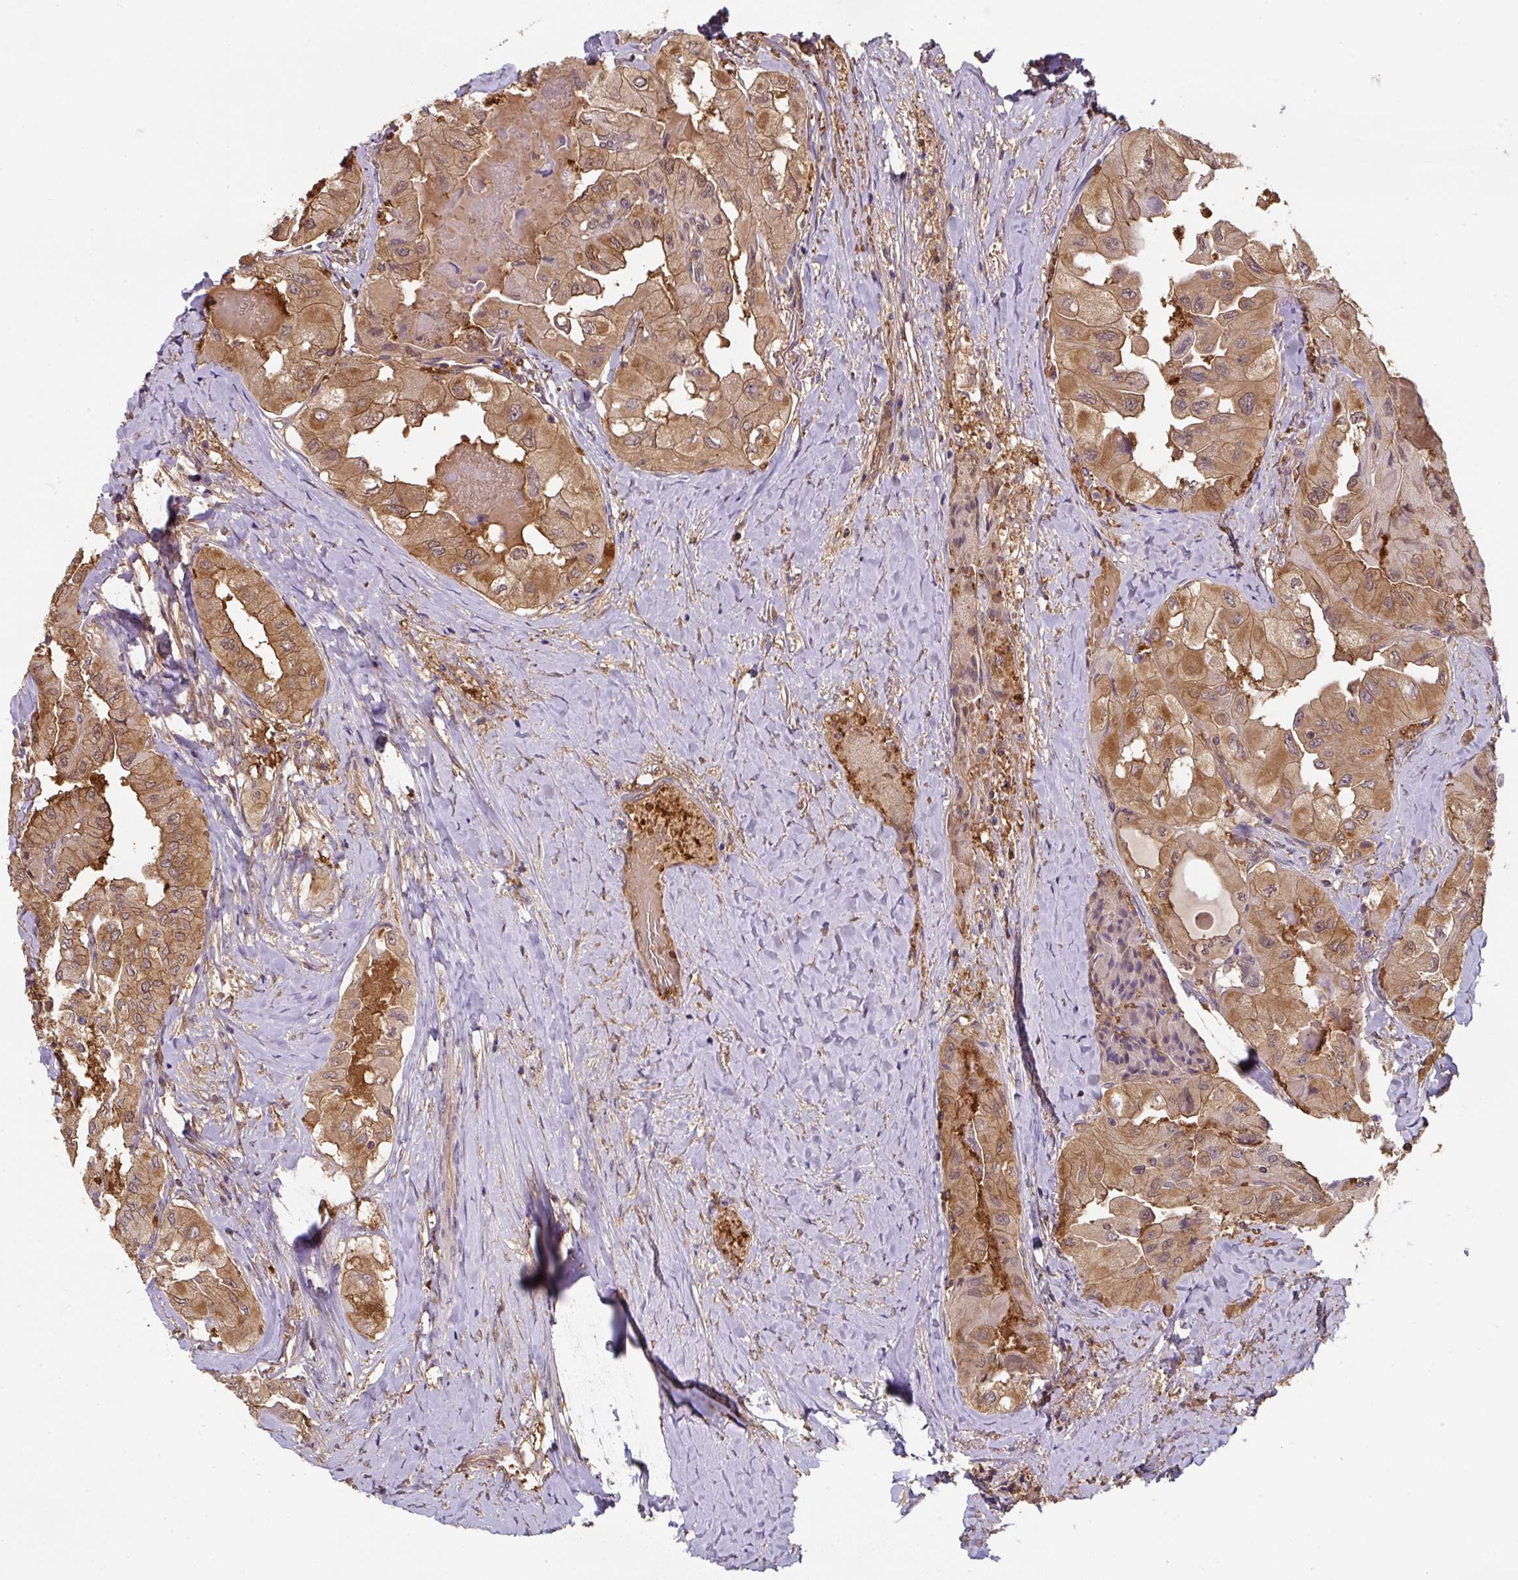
{"staining": {"intensity": "moderate", "quantity": ">75%", "location": "cytoplasmic/membranous"}, "tissue": "thyroid cancer", "cell_type": "Tumor cells", "image_type": "cancer", "snomed": [{"axis": "morphology", "description": "Normal tissue, NOS"}, {"axis": "morphology", "description": "Papillary adenocarcinoma, NOS"}, {"axis": "topography", "description": "Thyroid gland"}], "caption": "Approximately >75% of tumor cells in thyroid cancer exhibit moderate cytoplasmic/membranous protein expression as visualized by brown immunohistochemical staining.", "gene": "ST13", "patient": {"sex": "female", "age": 59}}